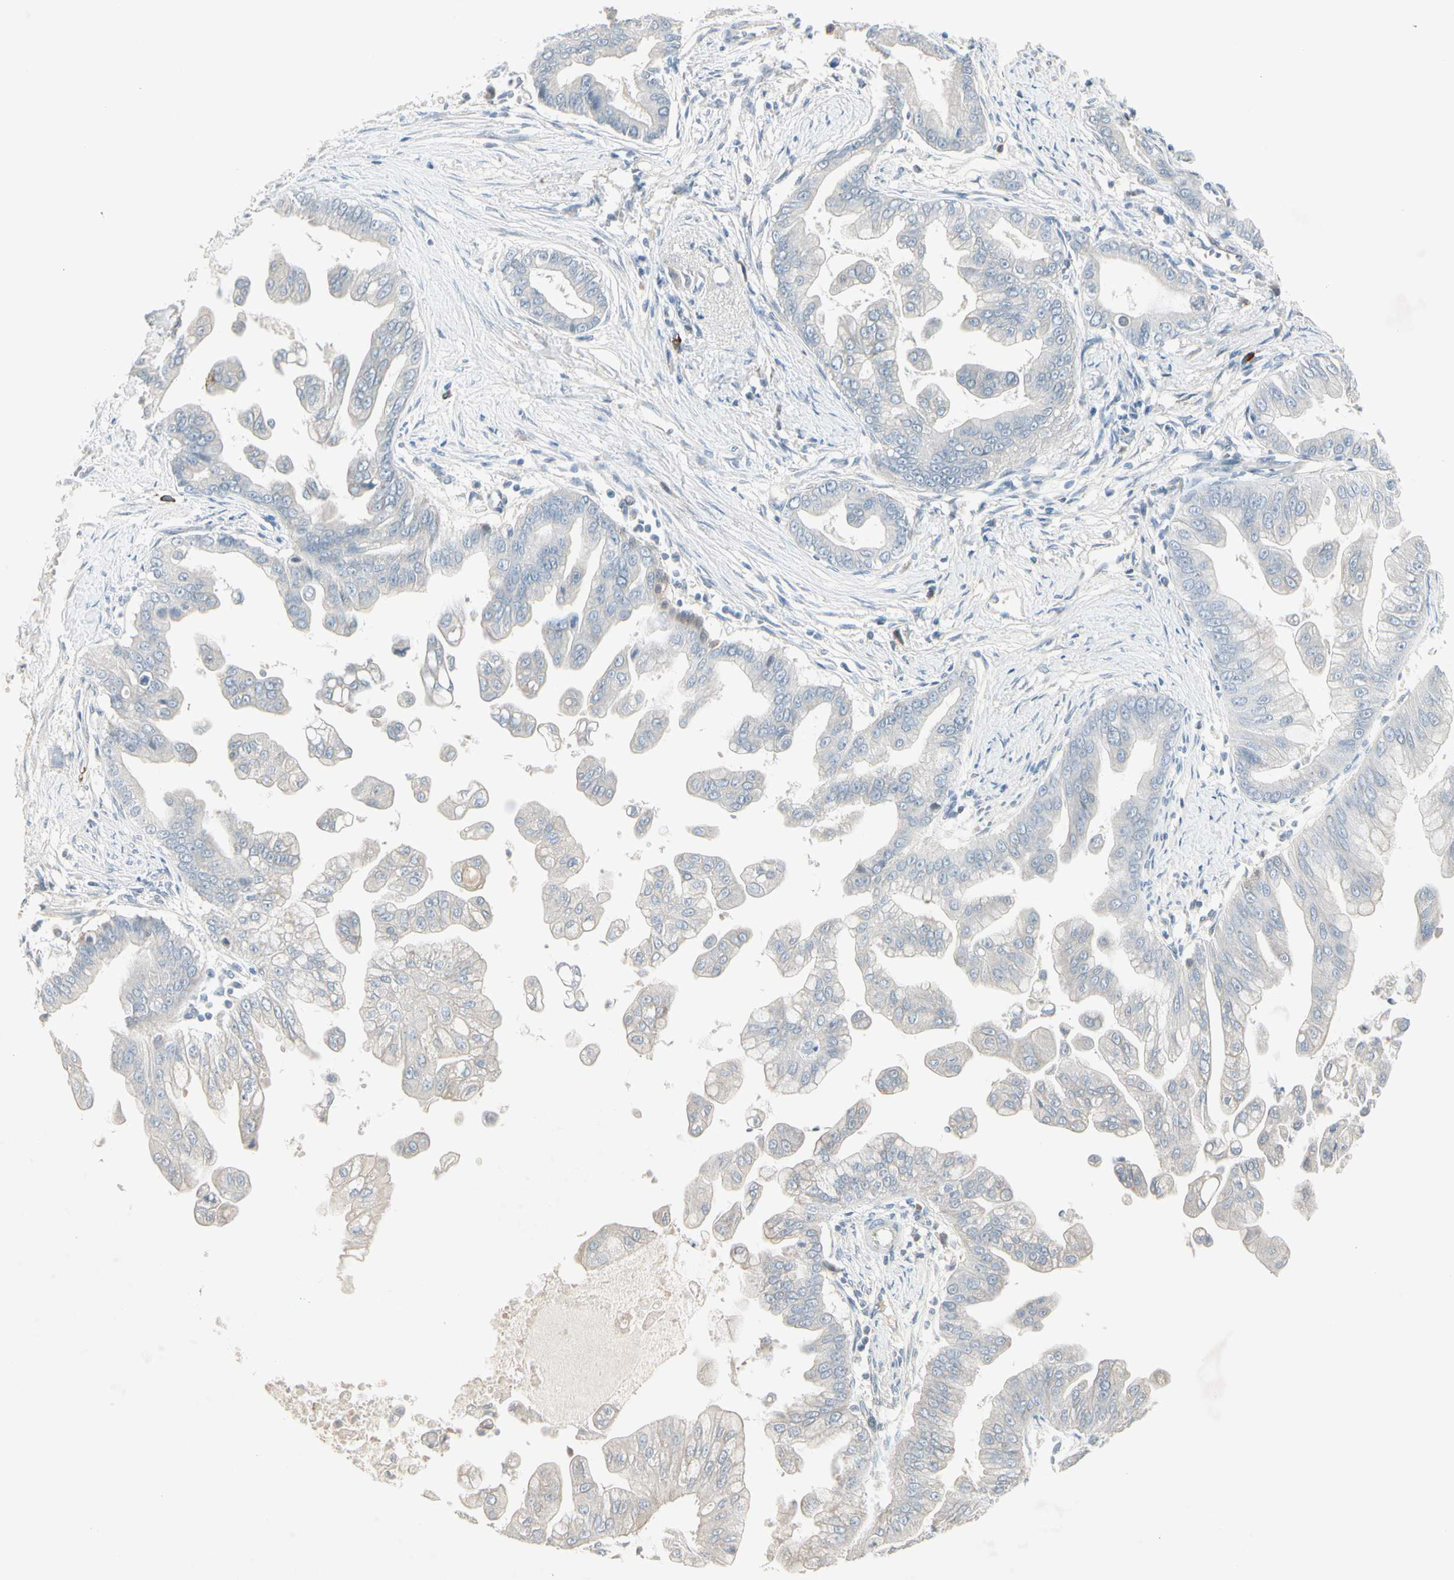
{"staining": {"intensity": "weak", "quantity": "<25%", "location": "cytoplasmic/membranous"}, "tissue": "pancreatic cancer", "cell_type": "Tumor cells", "image_type": "cancer", "snomed": [{"axis": "morphology", "description": "Adenocarcinoma, NOS"}, {"axis": "topography", "description": "Pancreas"}], "caption": "Immunohistochemistry image of neoplastic tissue: pancreatic cancer (adenocarcinoma) stained with DAB (3,3'-diaminobenzidine) demonstrates no significant protein expression in tumor cells.", "gene": "MAPRE3", "patient": {"sex": "female", "age": 75}}